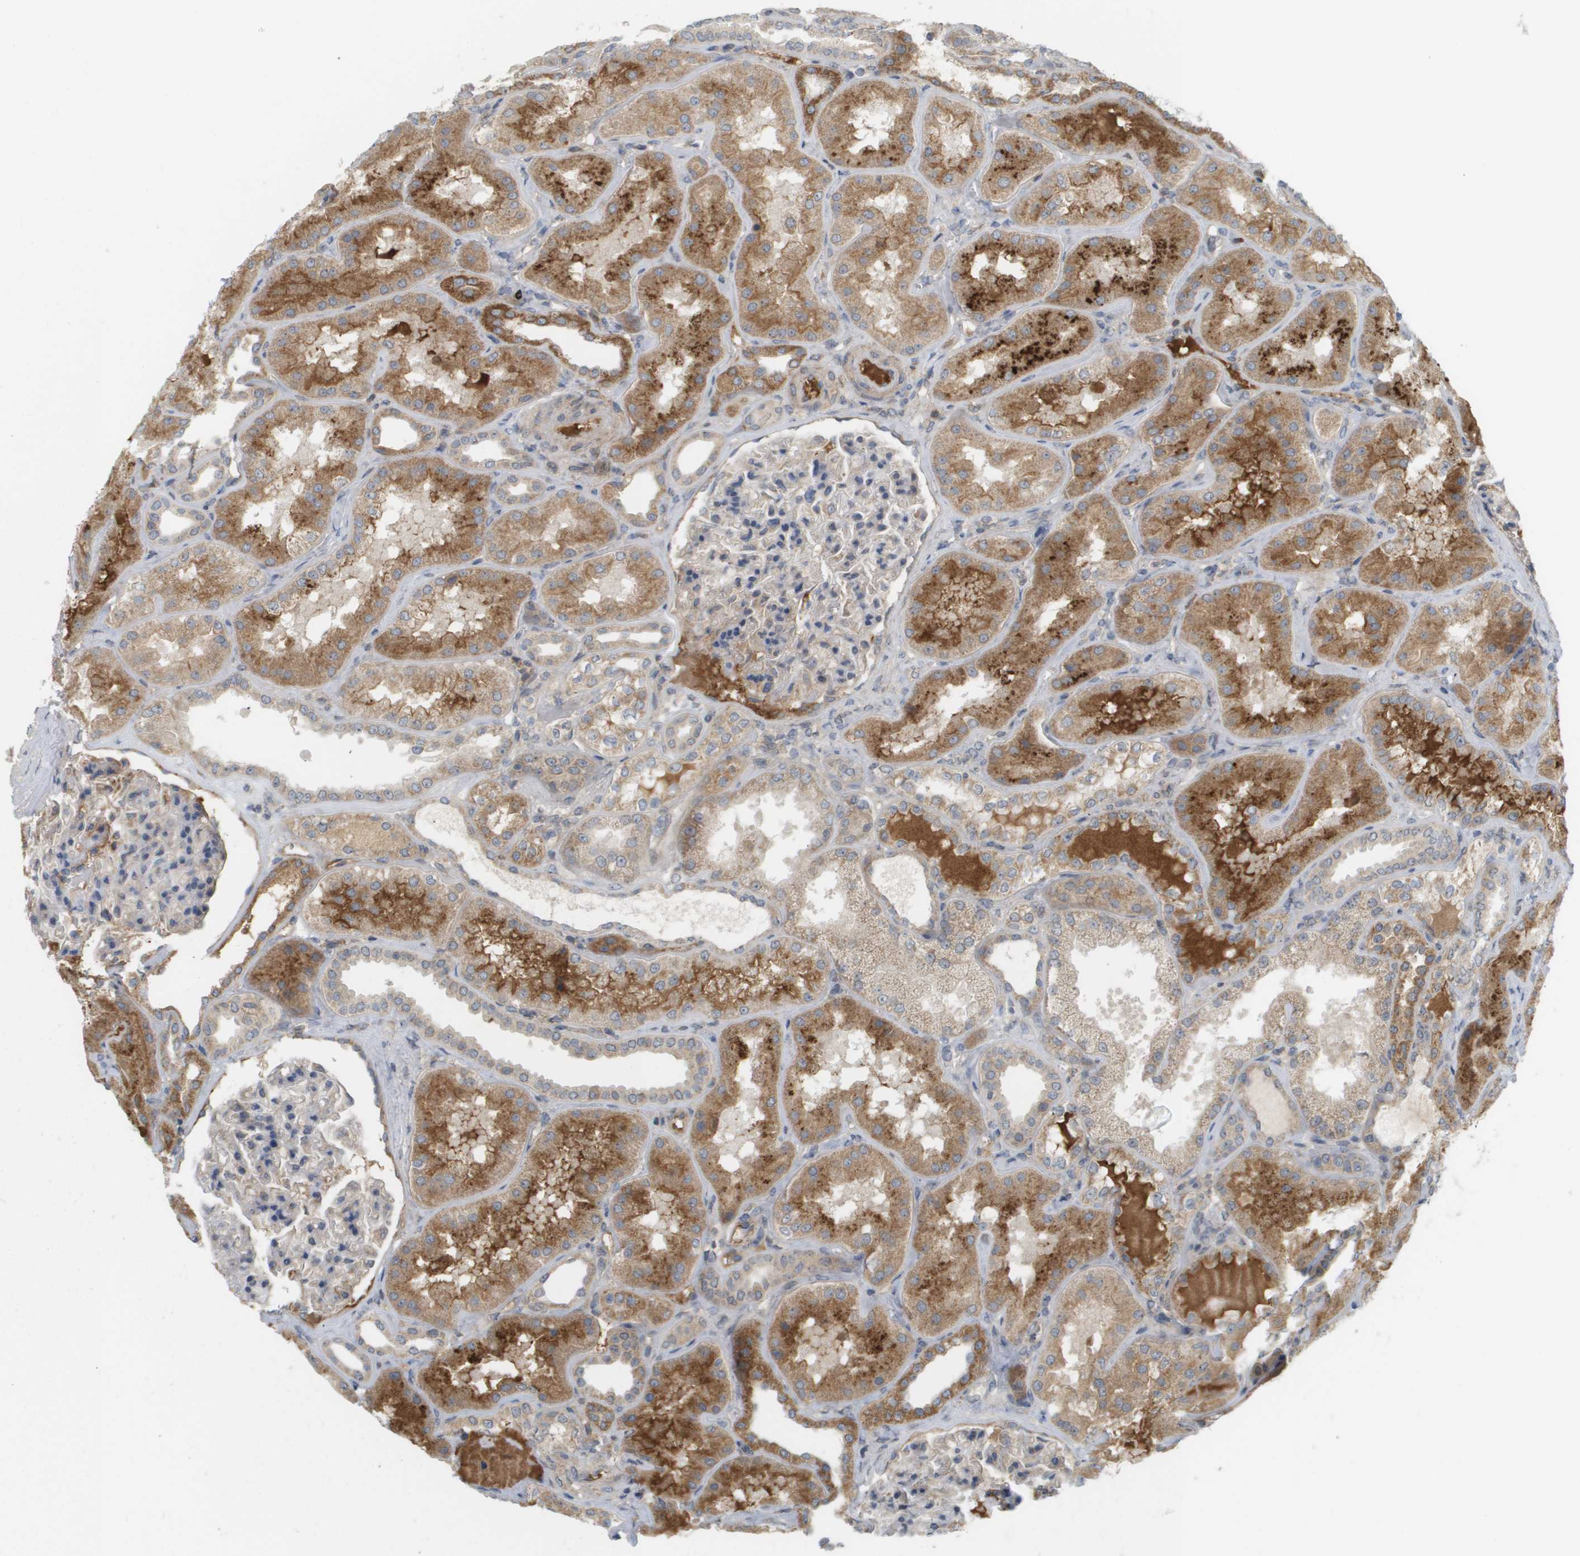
{"staining": {"intensity": "weak", "quantity": "25%-75%", "location": "cytoplasmic/membranous"}, "tissue": "kidney", "cell_type": "Cells in glomeruli", "image_type": "normal", "snomed": [{"axis": "morphology", "description": "Normal tissue, NOS"}, {"axis": "topography", "description": "Kidney"}], "caption": "DAB immunohistochemical staining of benign kidney exhibits weak cytoplasmic/membranous protein staining in about 25%-75% of cells in glomeruli. The staining was performed using DAB (3,3'-diaminobenzidine) to visualize the protein expression in brown, while the nuclei were stained in blue with hematoxylin (Magnification: 20x).", "gene": "PROC", "patient": {"sex": "female", "age": 56}}